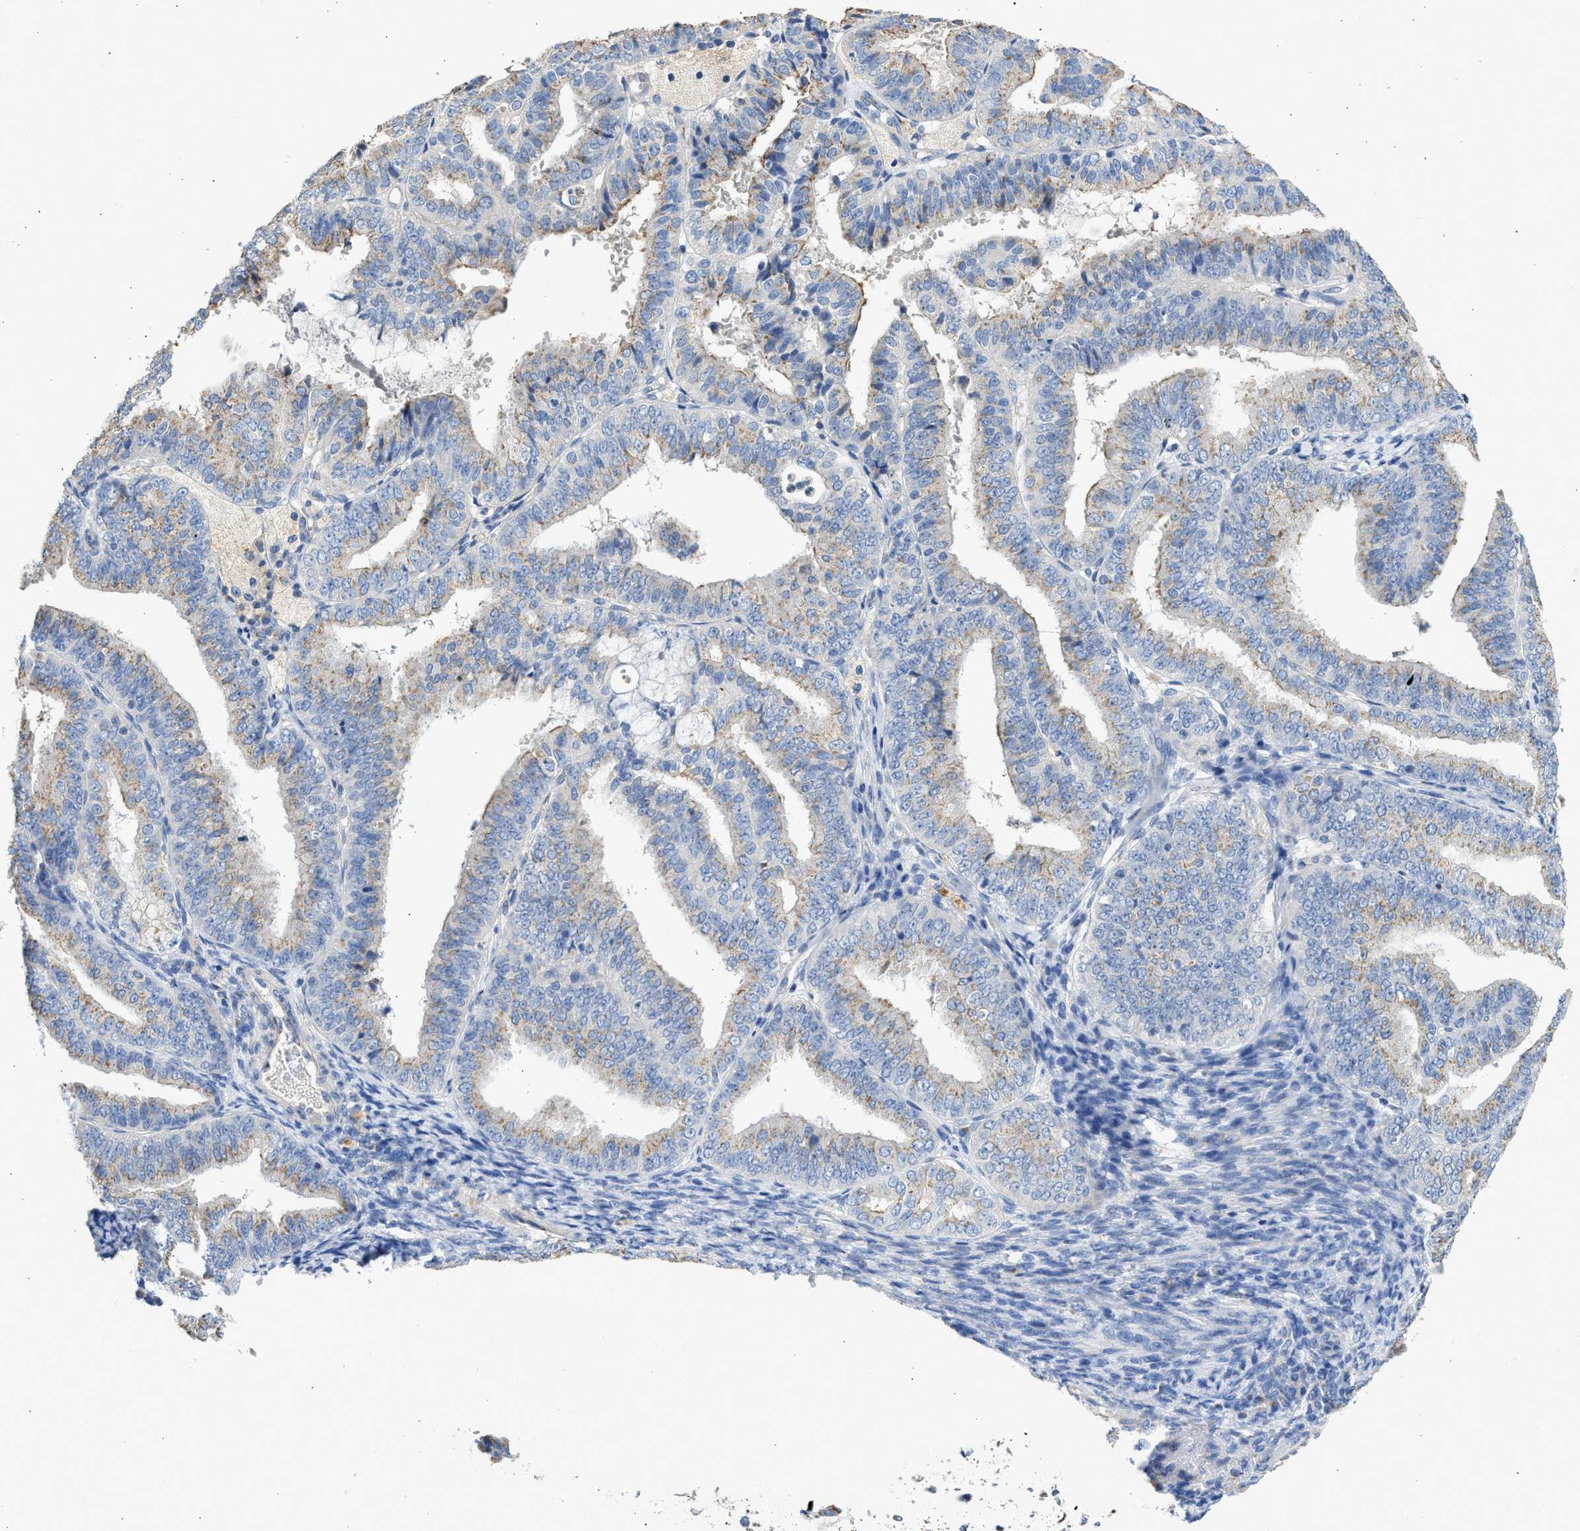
{"staining": {"intensity": "weak", "quantity": "25%-75%", "location": "cytoplasmic/membranous"}, "tissue": "endometrial cancer", "cell_type": "Tumor cells", "image_type": "cancer", "snomed": [{"axis": "morphology", "description": "Adenocarcinoma, NOS"}, {"axis": "topography", "description": "Endometrium"}], "caption": "An immunohistochemistry histopathology image of neoplastic tissue is shown. Protein staining in brown labels weak cytoplasmic/membranous positivity in endometrial cancer within tumor cells.", "gene": "IPO8", "patient": {"sex": "female", "age": 63}}